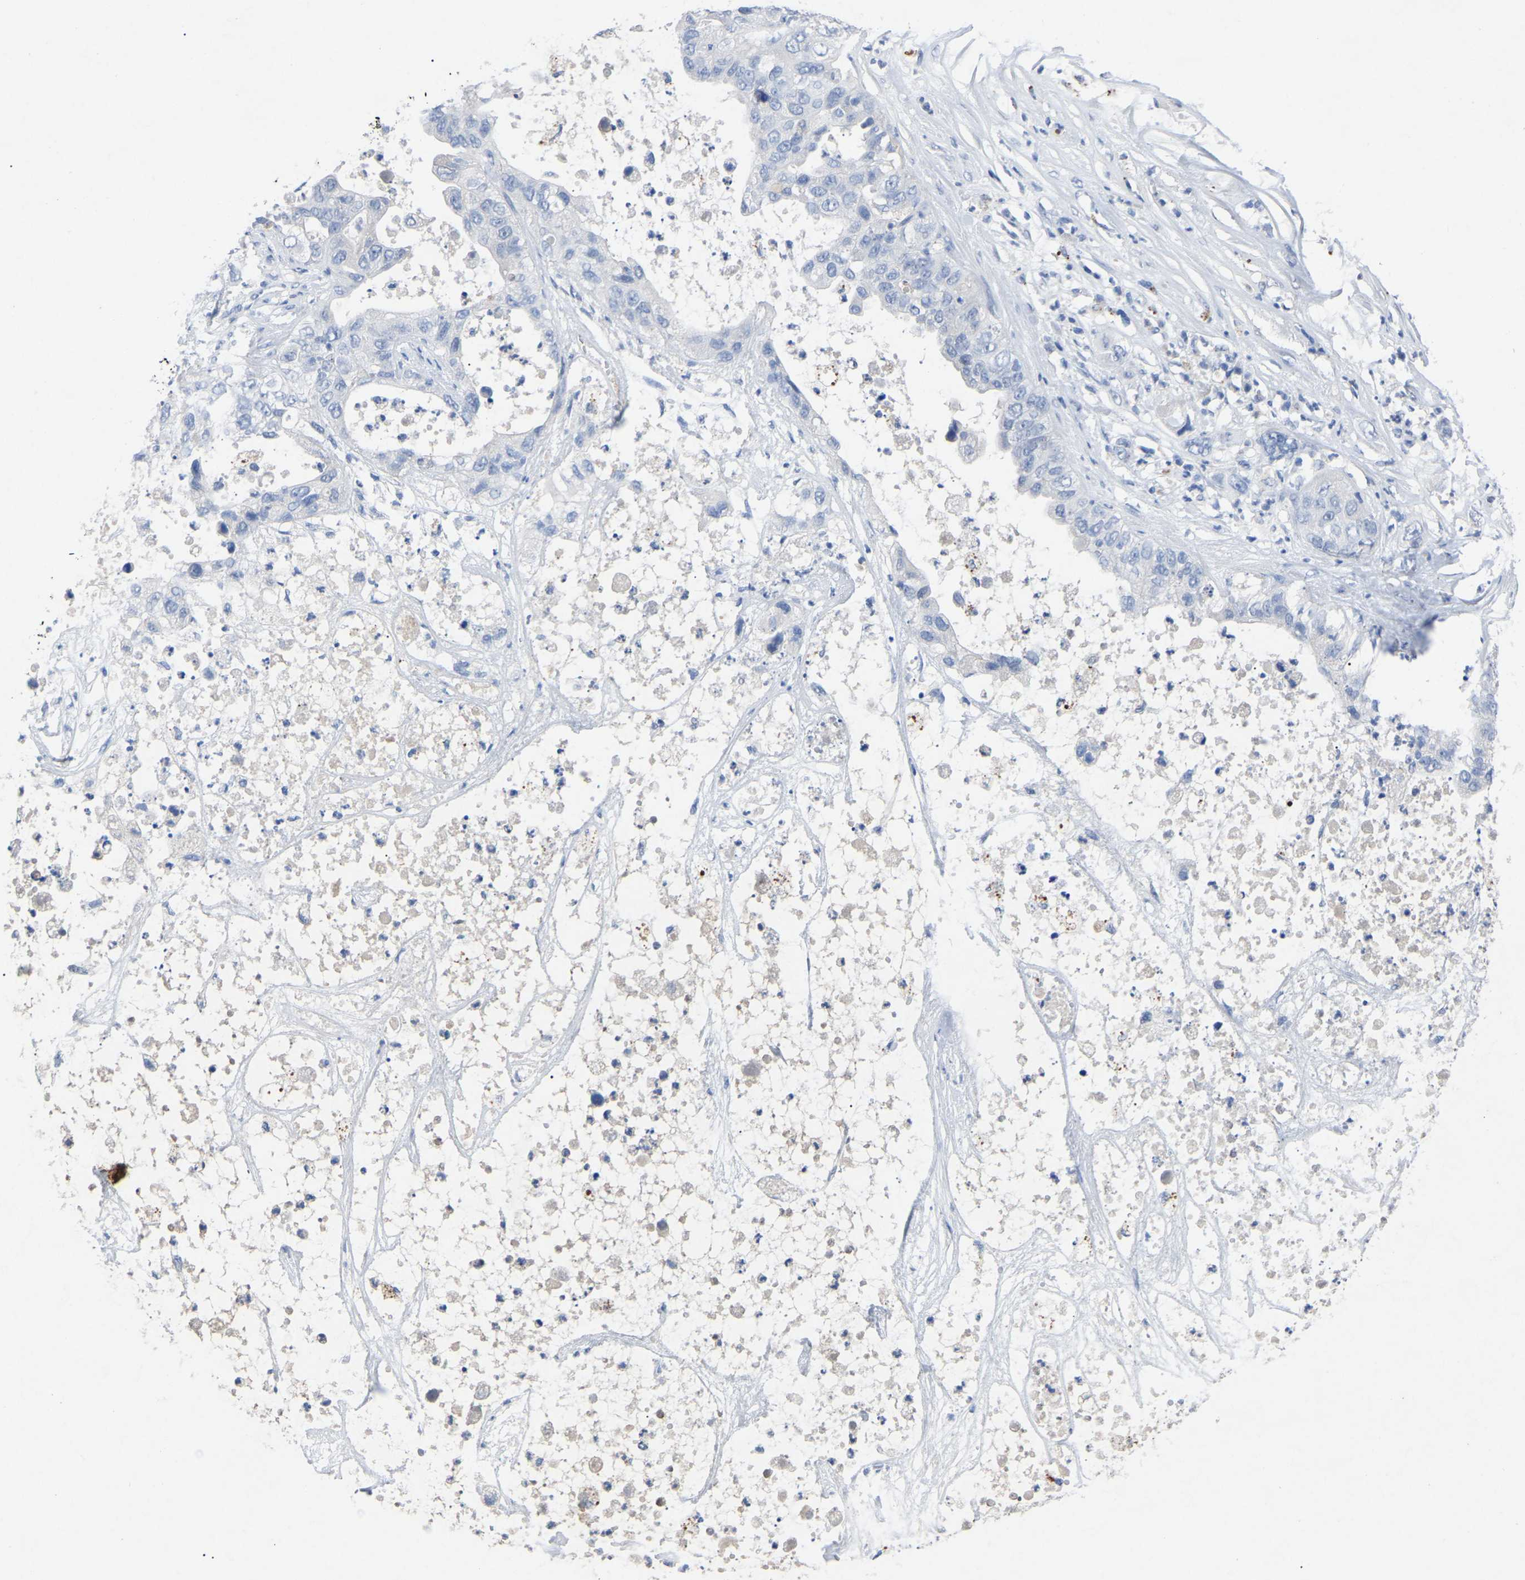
{"staining": {"intensity": "negative", "quantity": "none", "location": "none"}, "tissue": "pancreatic cancer", "cell_type": "Tumor cells", "image_type": "cancer", "snomed": [{"axis": "morphology", "description": "Adenocarcinoma, NOS"}, {"axis": "topography", "description": "Pancreas"}], "caption": "Immunohistochemical staining of human pancreatic cancer shows no significant positivity in tumor cells.", "gene": "SMPD2", "patient": {"sex": "female", "age": 78}}